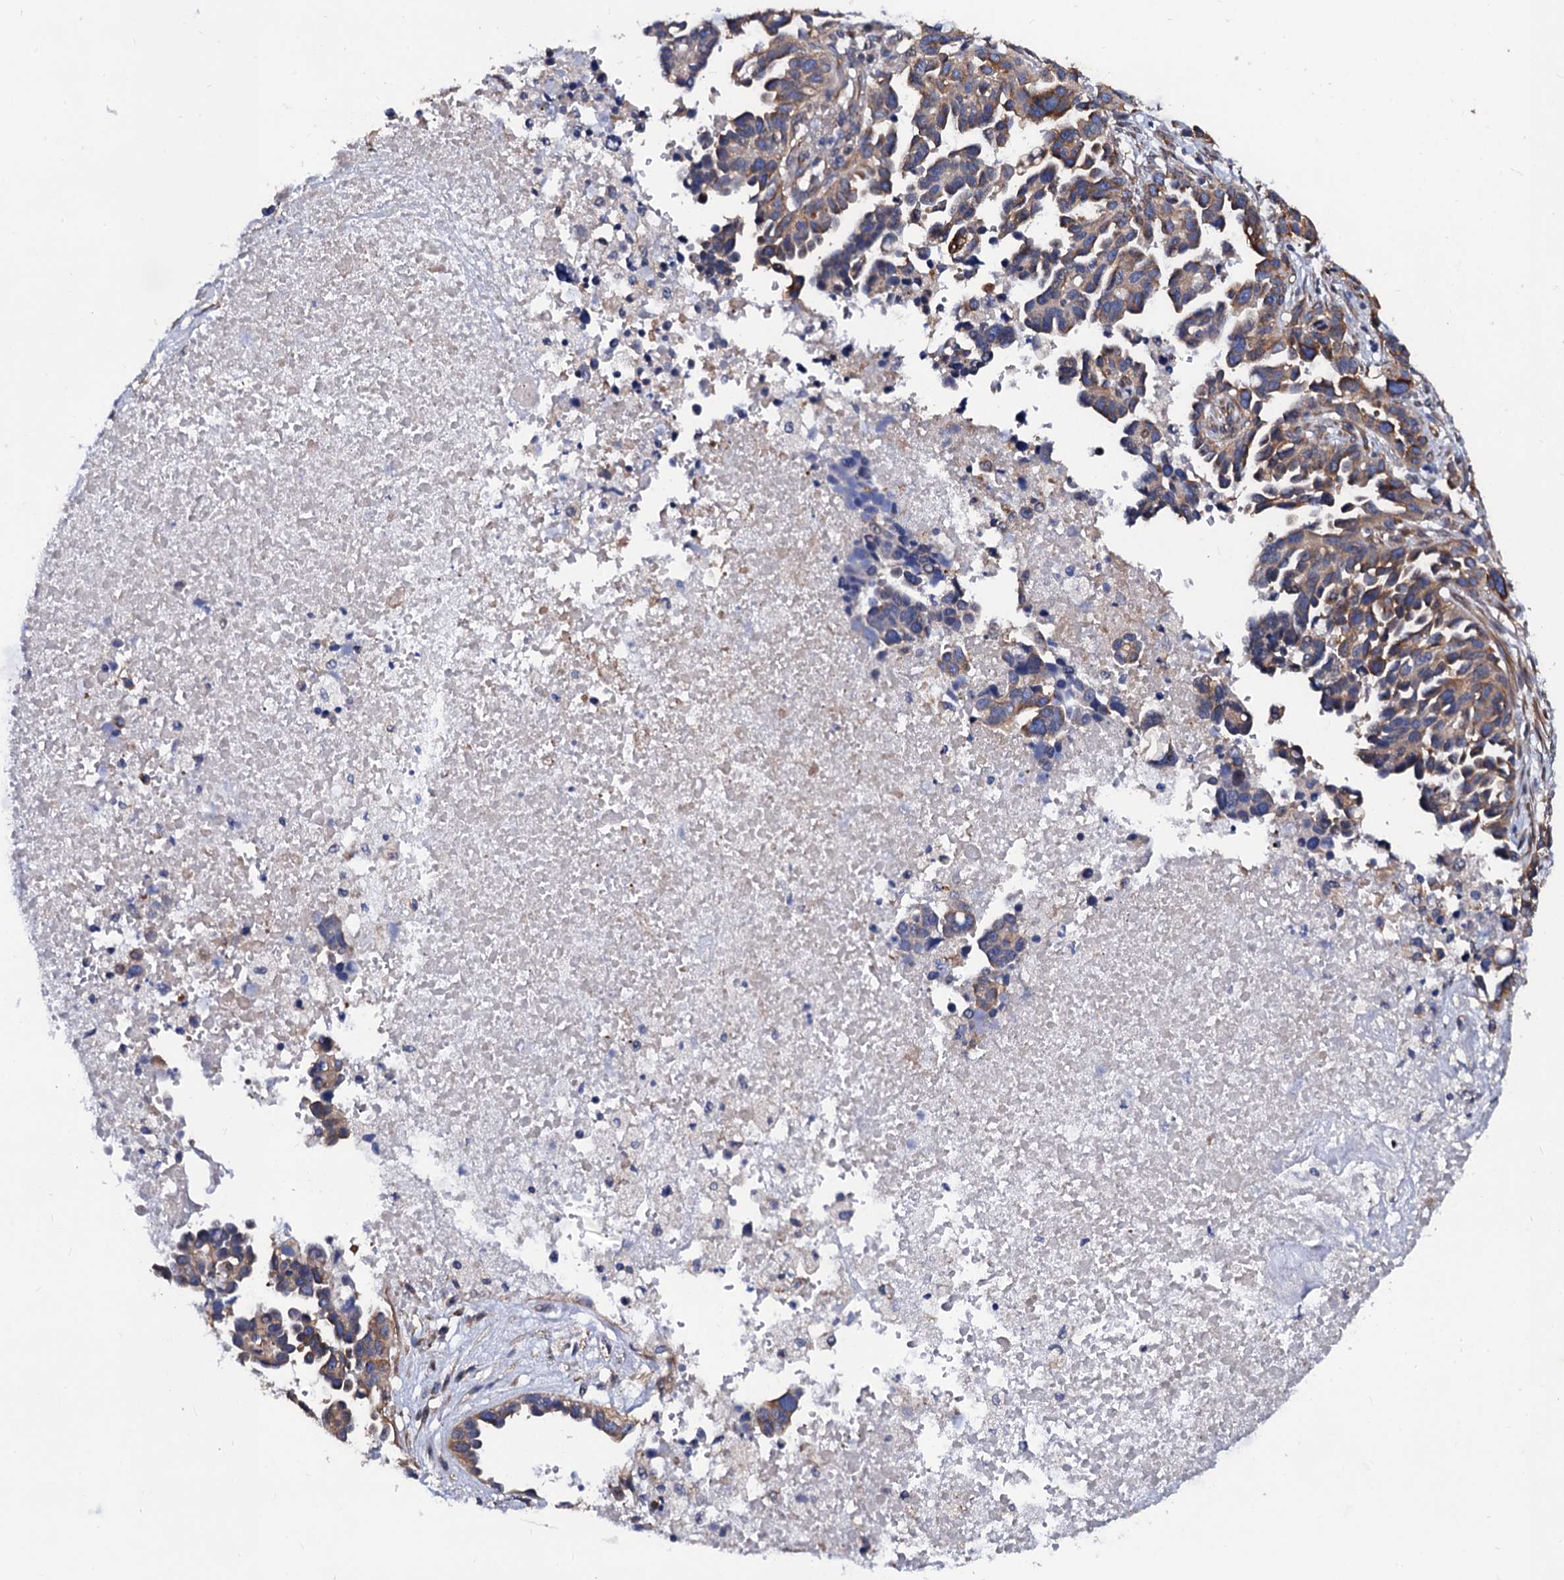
{"staining": {"intensity": "moderate", "quantity": ">75%", "location": "cytoplasmic/membranous"}, "tissue": "ovarian cancer", "cell_type": "Tumor cells", "image_type": "cancer", "snomed": [{"axis": "morphology", "description": "Cystadenocarcinoma, serous, NOS"}, {"axis": "topography", "description": "Ovary"}], "caption": "Human ovarian cancer (serous cystadenocarcinoma) stained with a brown dye demonstrates moderate cytoplasmic/membranous positive staining in about >75% of tumor cells.", "gene": "ZDHHC18", "patient": {"sex": "female", "age": 54}}